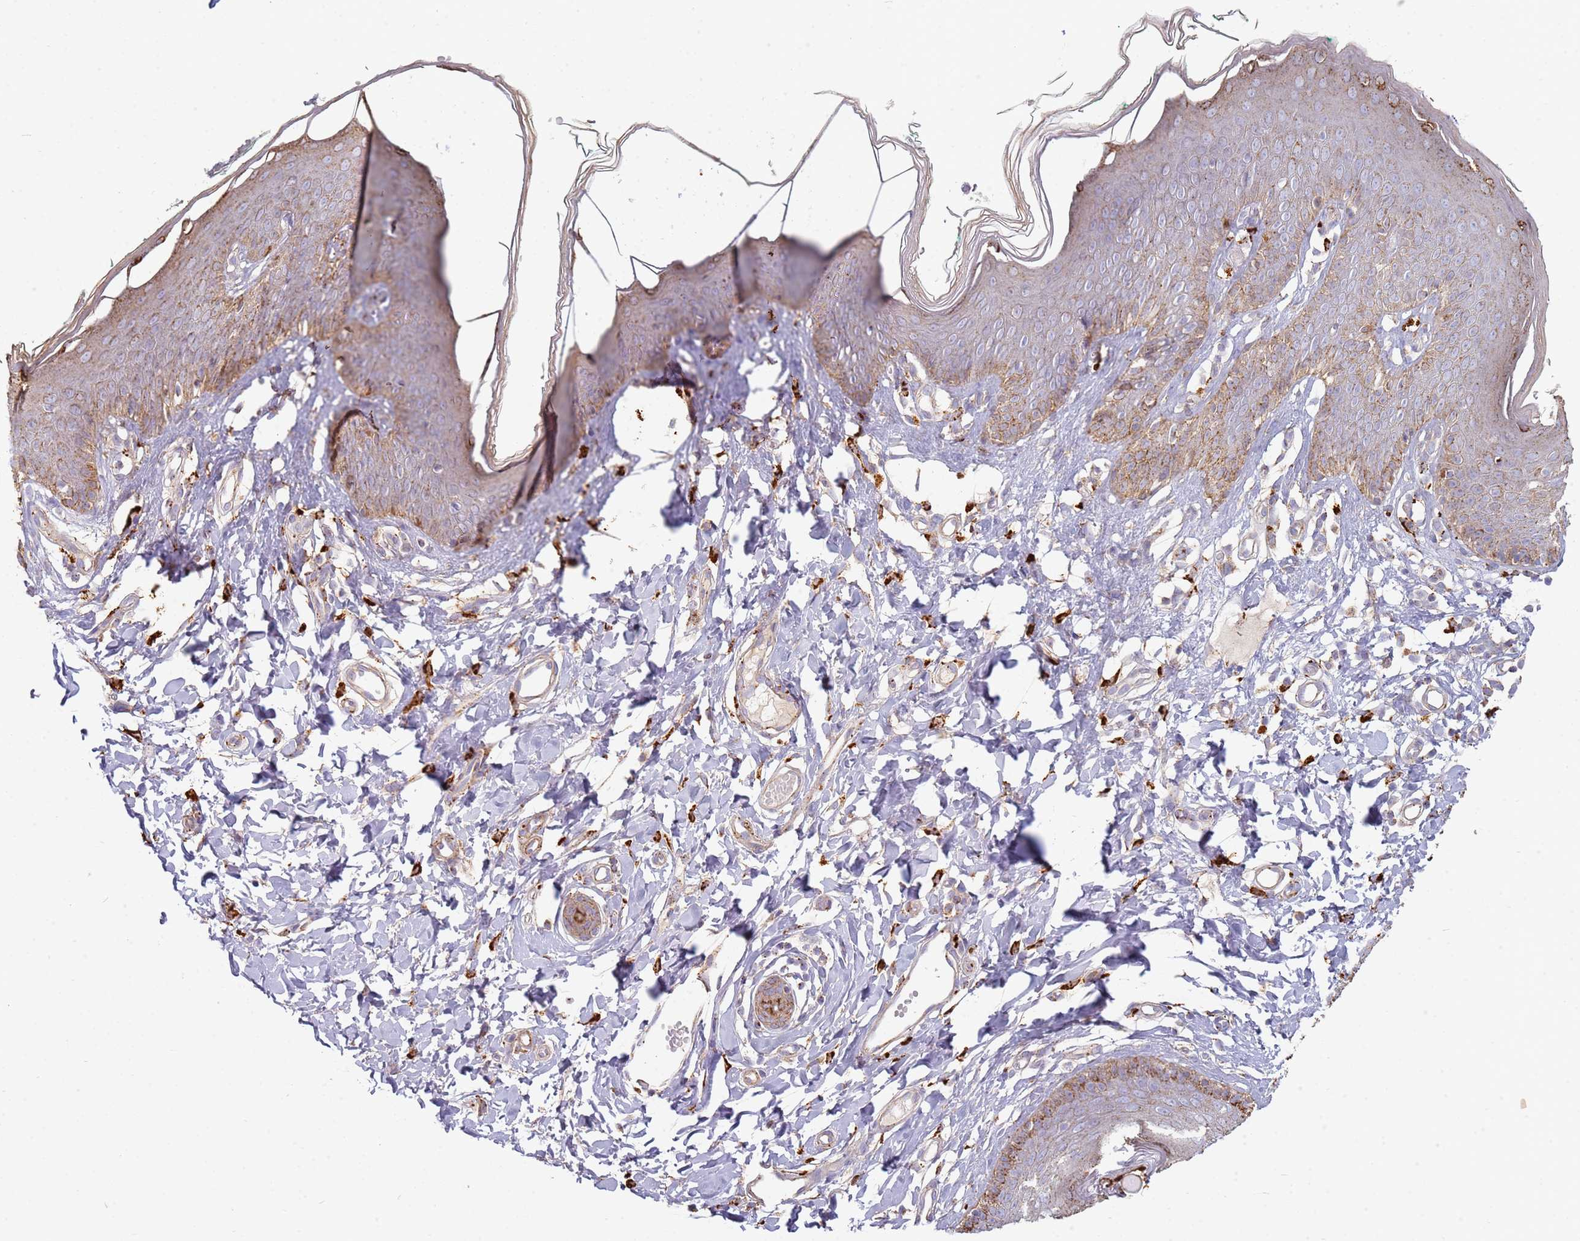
{"staining": {"intensity": "moderate", "quantity": "<25%", "location": "cytoplasmic/membranous"}, "tissue": "skin", "cell_type": "Epidermal cells", "image_type": "normal", "snomed": [{"axis": "morphology", "description": "Normal tissue, NOS"}, {"axis": "topography", "description": "Vulva"}], "caption": "Immunohistochemistry (IHC) image of benign skin stained for a protein (brown), which shows low levels of moderate cytoplasmic/membranous expression in about <25% of epidermal cells.", "gene": "TMEM229B", "patient": {"sex": "female", "age": 66}}